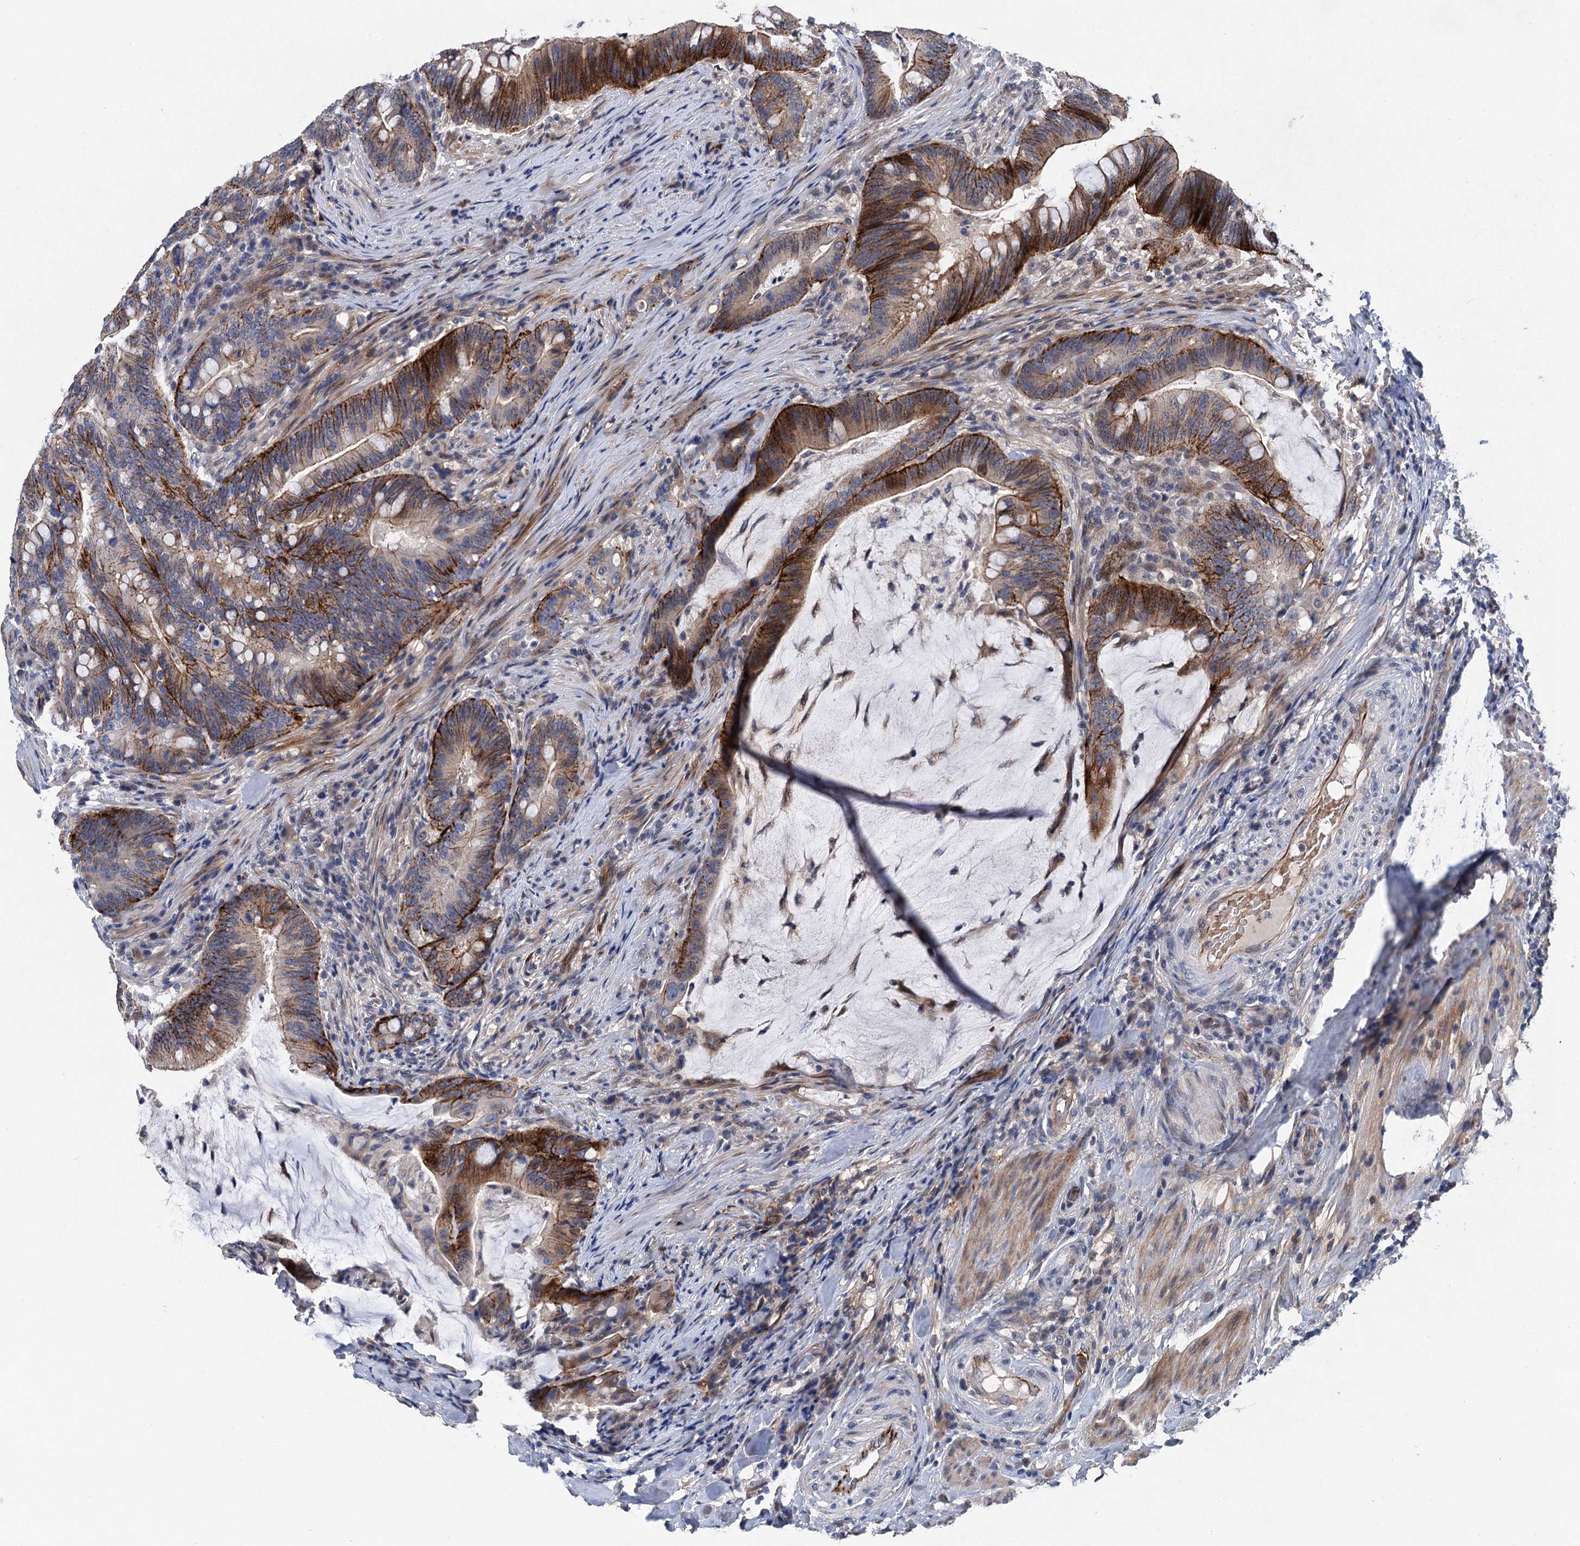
{"staining": {"intensity": "strong", "quantity": "25%-75%", "location": "cytoplasmic/membranous"}, "tissue": "colorectal cancer", "cell_type": "Tumor cells", "image_type": "cancer", "snomed": [{"axis": "morphology", "description": "Adenocarcinoma, NOS"}, {"axis": "topography", "description": "Colon"}], "caption": "Colorectal cancer stained for a protein (brown) shows strong cytoplasmic/membranous positive positivity in approximately 25%-75% of tumor cells.", "gene": "TRAF7", "patient": {"sex": "female", "age": 66}}